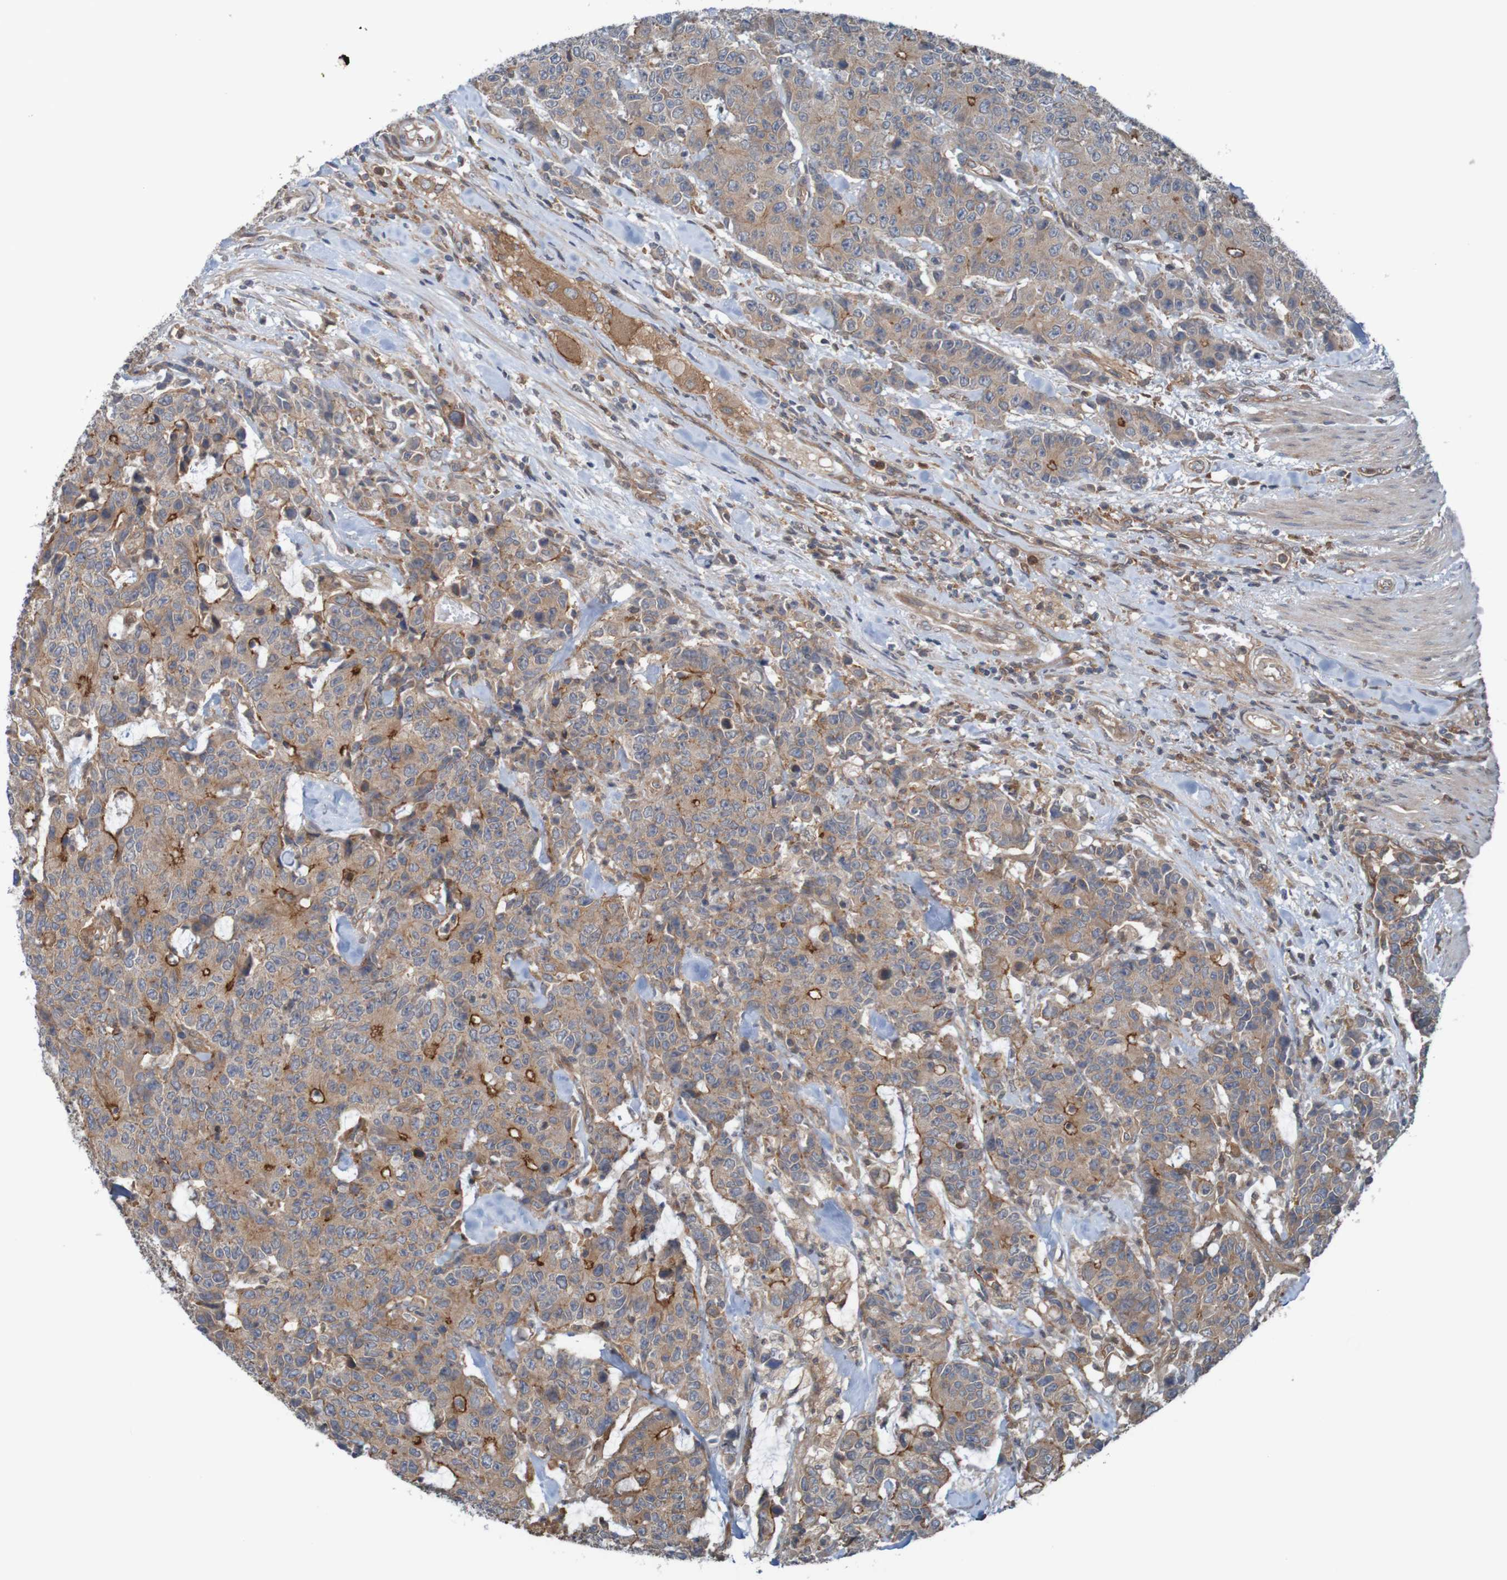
{"staining": {"intensity": "moderate", "quantity": ">75%", "location": "cytoplasmic/membranous"}, "tissue": "colorectal cancer", "cell_type": "Tumor cells", "image_type": "cancer", "snomed": [{"axis": "morphology", "description": "Adenocarcinoma, NOS"}, {"axis": "topography", "description": "Colon"}], "caption": "This micrograph shows colorectal cancer (adenocarcinoma) stained with immunohistochemistry (IHC) to label a protein in brown. The cytoplasmic/membranous of tumor cells show moderate positivity for the protein. Nuclei are counter-stained blue.", "gene": "ARHGEF11", "patient": {"sex": "female", "age": 86}}